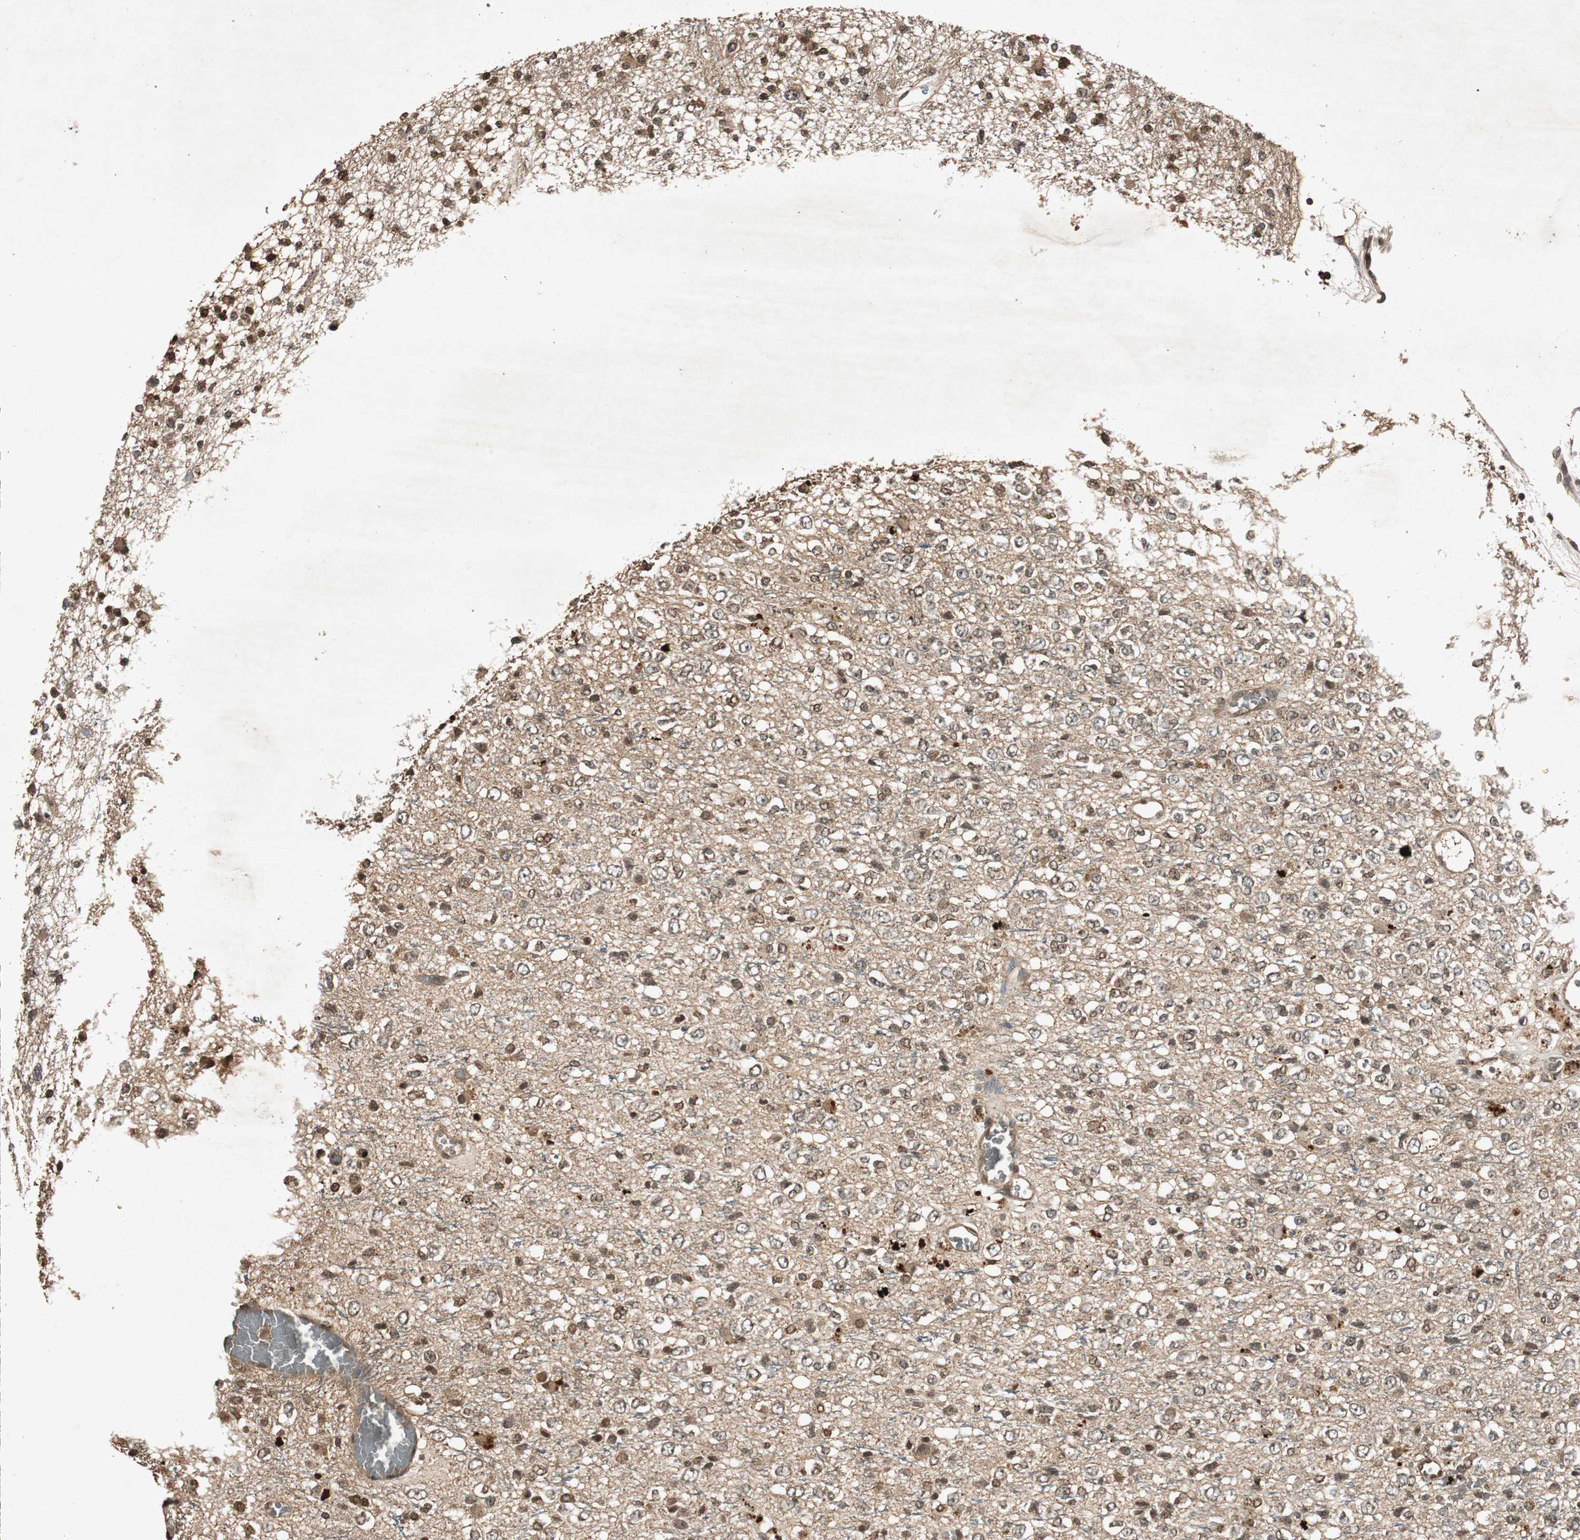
{"staining": {"intensity": "moderate", "quantity": "<25%", "location": "nuclear"}, "tissue": "glioma", "cell_type": "Tumor cells", "image_type": "cancer", "snomed": [{"axis": "morphology", "description": "Glioma, malignant, High grade"}, {"axis": "topography", "description": "pancreas cauda"}], "caption": "Immunohistochemistry (IHC) histopathology image of neoplastic tissue: glioma stained using IHC exhibits low levels of moderate protein expression localized specifically in the nuclear of tumor cells, appearing as a nuclear brown color.", "gene": "SLIT2", "patient": {"sex": "male", "age": 60}}